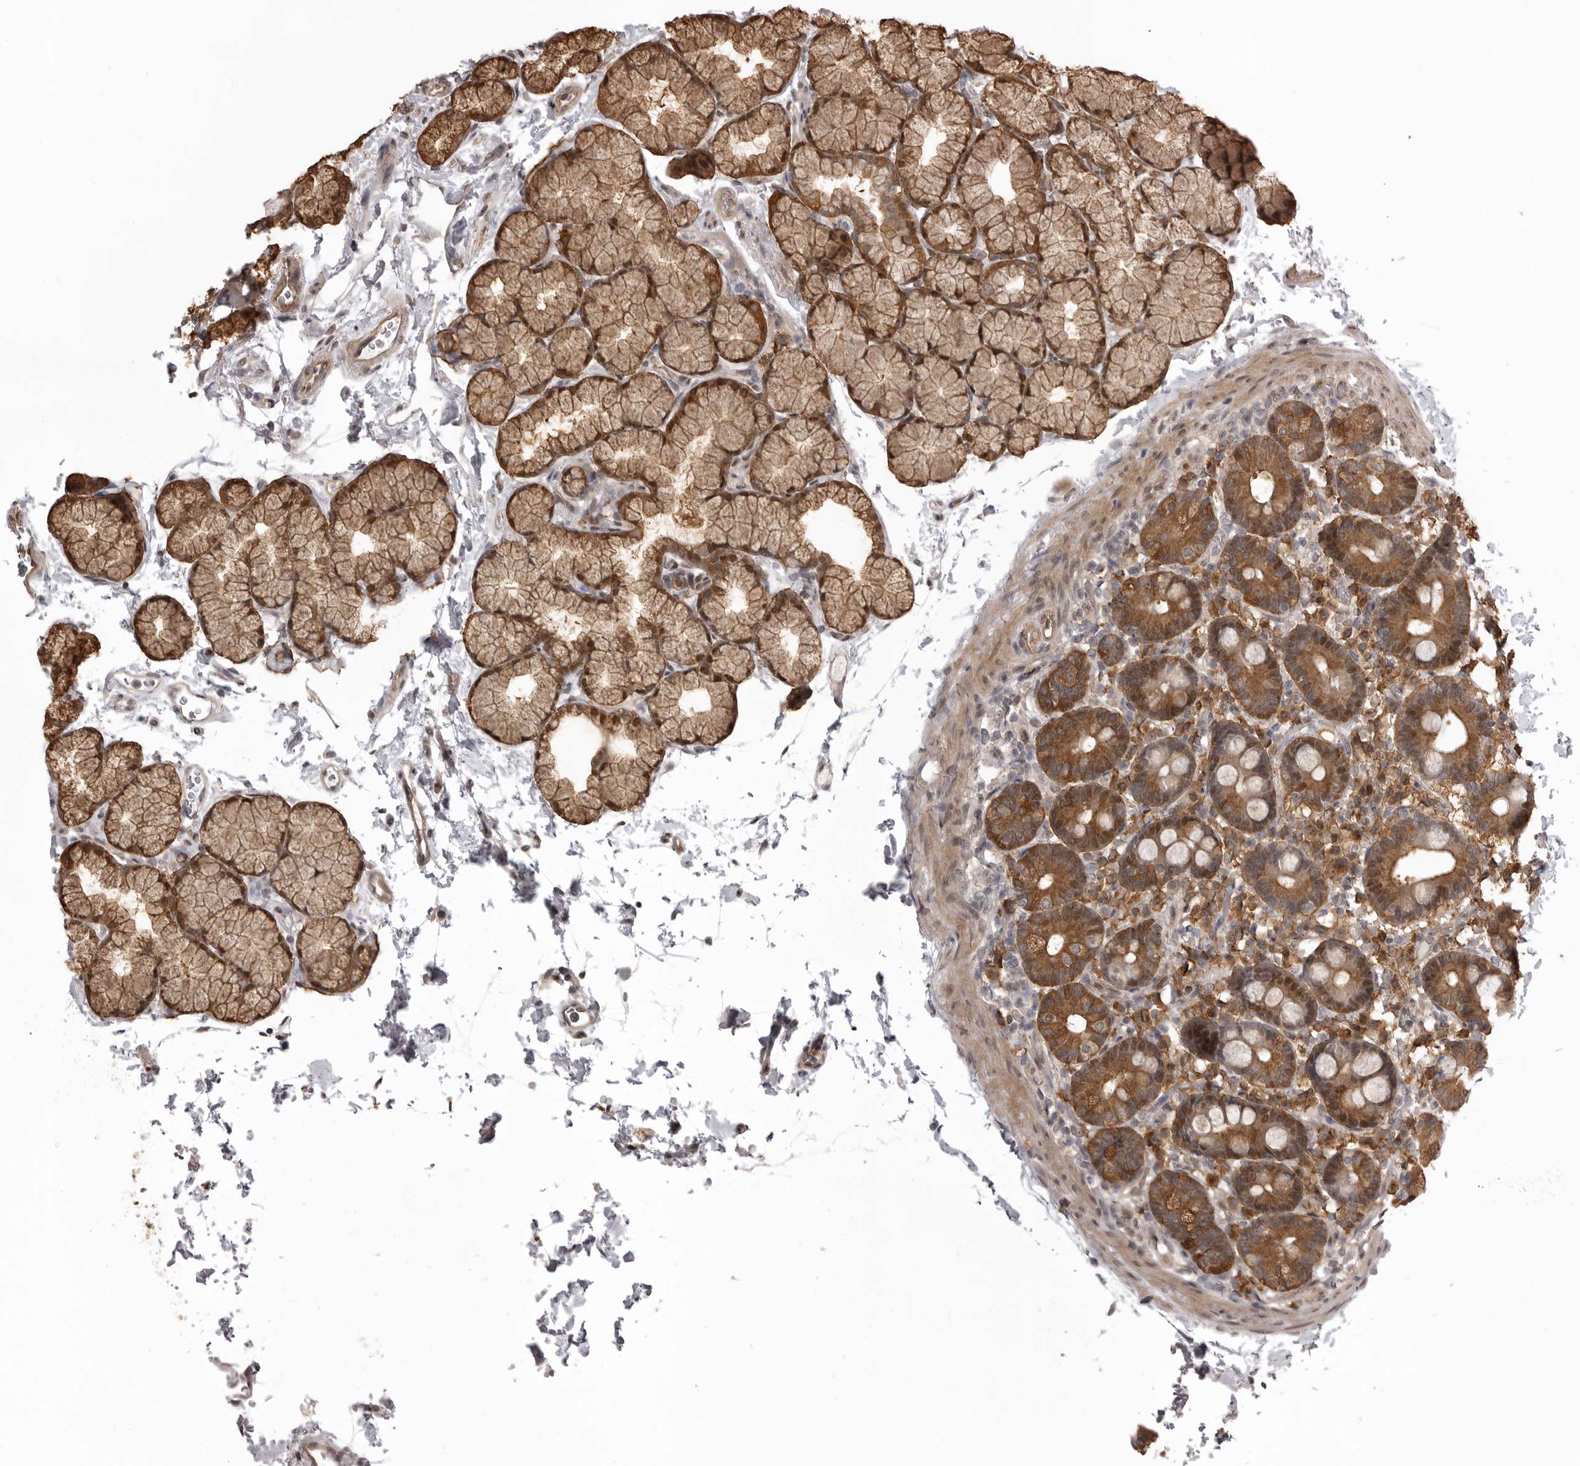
{"staining": {"intensity": "strong", "quantity": "25%-75%", "location": "cytoplasmic/membranous,nuclear"}, "tissue": "duodenum", "cell_type": "Glandular cells", "image_type": "normal", "snomed": [{"axis": "morphology", "description": "Normal tissue, NOS"}, {"axis": "topography", "description": "Duodenum"}], "caption": "This is an image of IHC staining of normal duodenum, which shows strong expression in the cytoplasmic/membranous,nuclear of glandular cells.", "gene": "SNX16", "patient": {"sex": "male", "age": 54}}